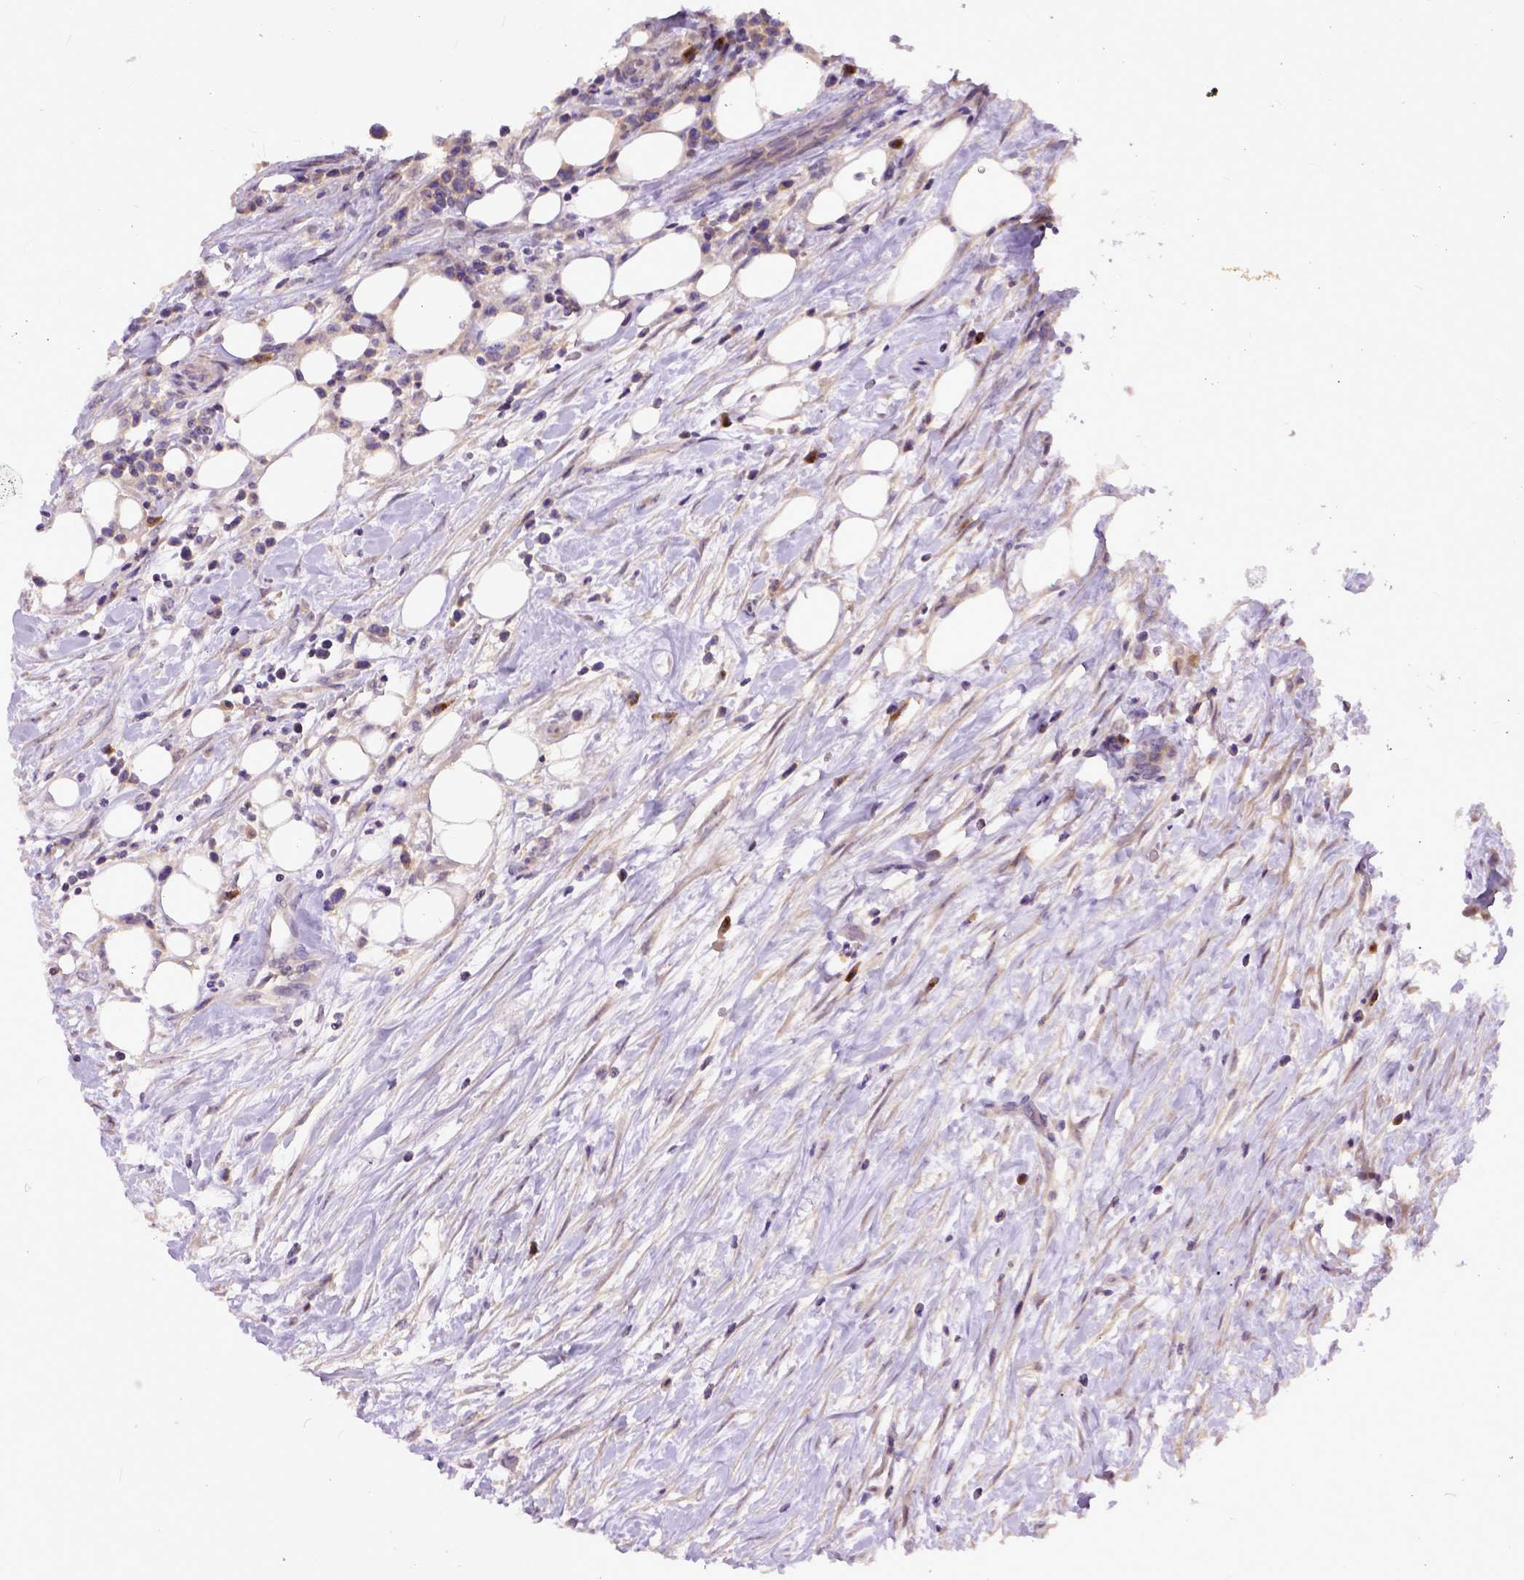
{"staining": {"intensity": "weak", "quantity": ">75%", "location": "cytoplasmic/membranous"}, "tissue": "lymphoma", "cell_type": "Tumor cells", "image_type": "cancer", "snomed": [{"axis": "morphology", "description": "Malignant lymphoma, non-Hodgkin's type, High grade"}, {"axis": "topography", "description": "Soft tissue"}], "caption": "The image demonstrates staining of high-grade malignant lymphoma, non-Hodgkin's type, revealing weak cytoplasmic/membranous protein positivity (brown color) within tumor cells.", "gene": "CPNE1", "patient": {"sex": "female", "age": 56}}